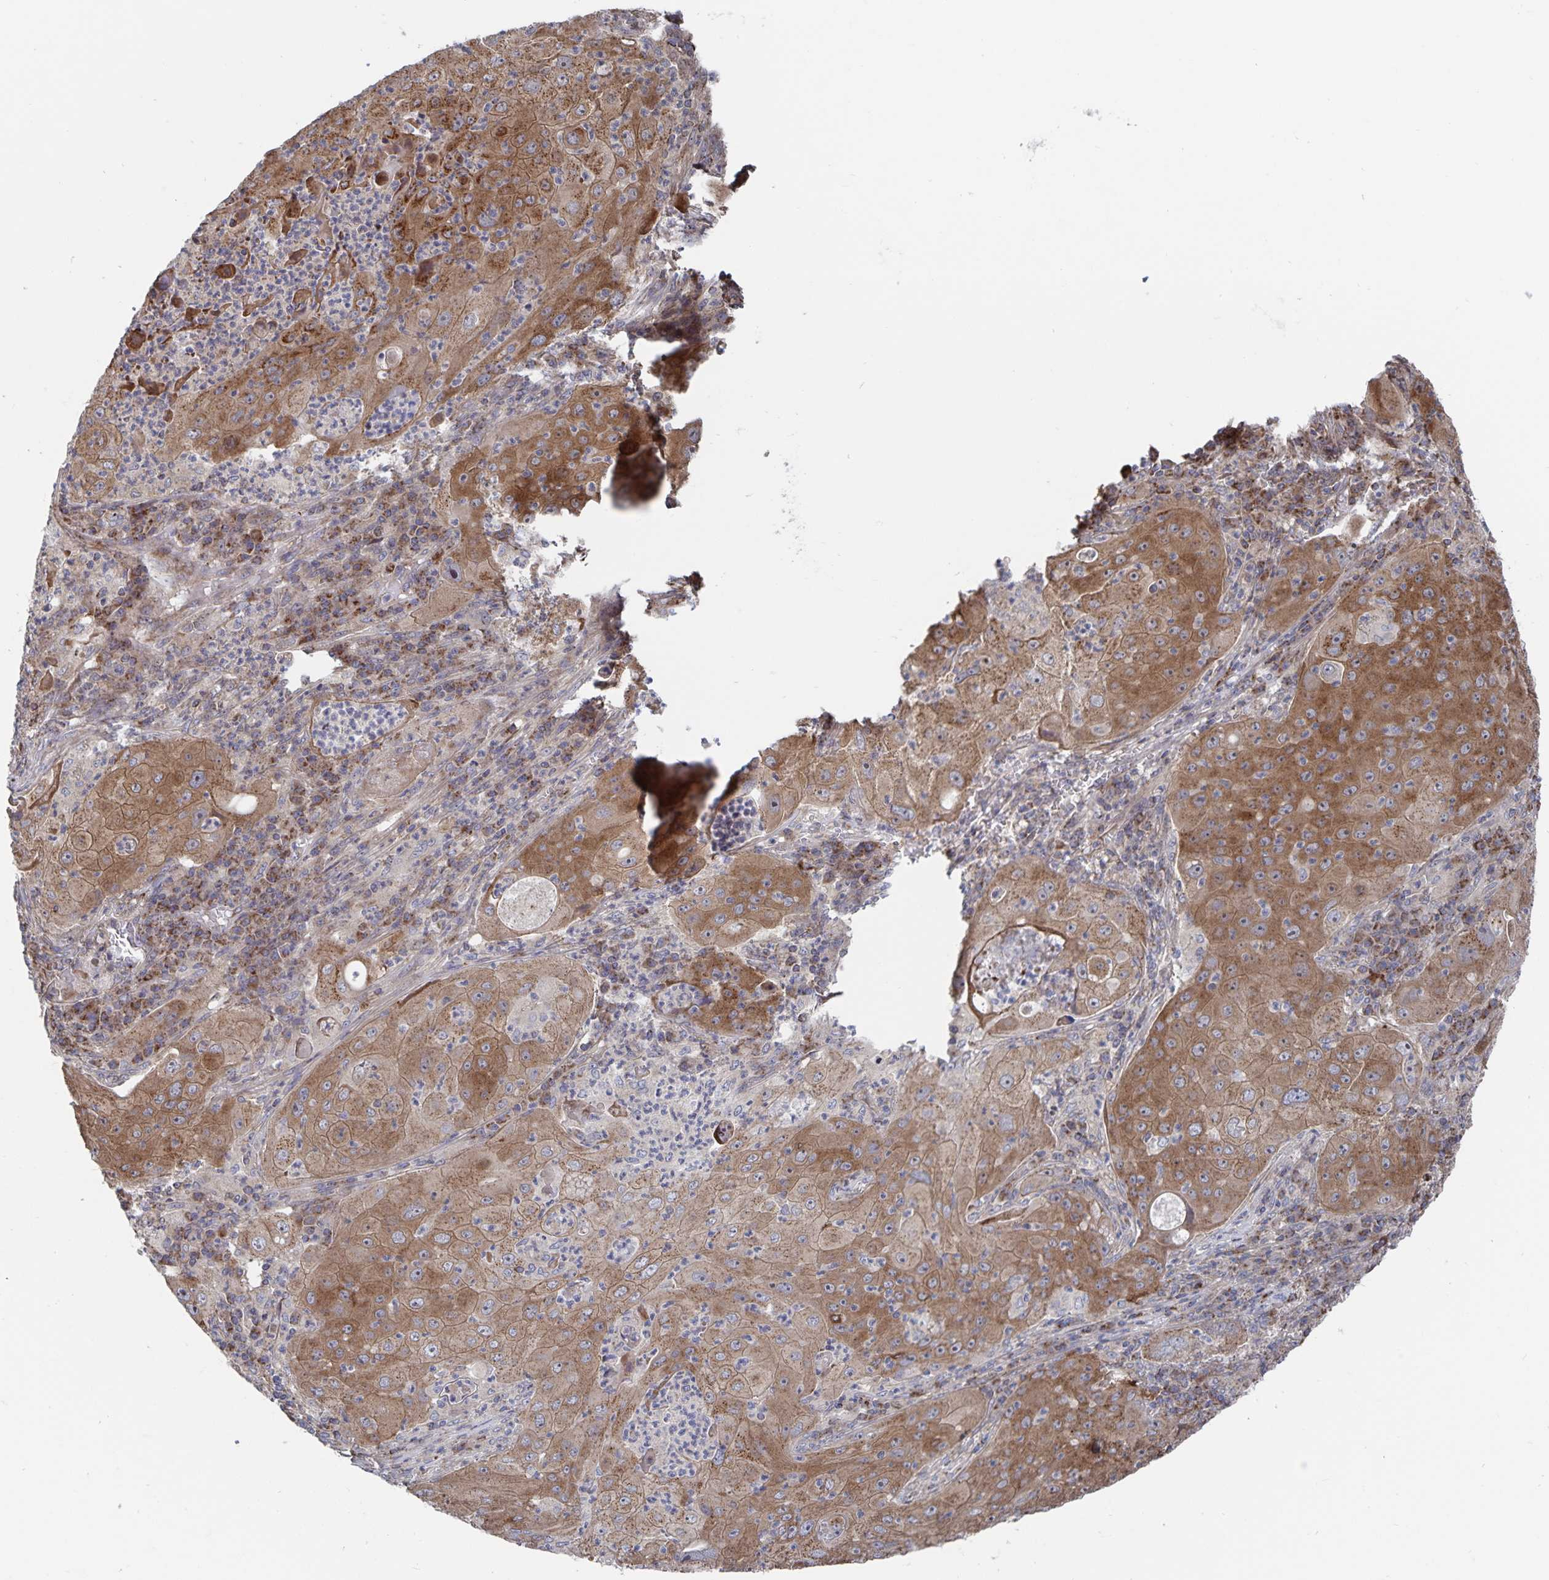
{"staining": {"intensity": "moderate", "quantity": ">75%", "location": "cytoplasmic/membranous"}, "tissue": "lung cancer", "cell_type": "Tumor cells", "image_type": "cancer", "snomed": [{"axis": "morphology", "description": "Squamous cell carcinoma, NOS"}, {"axis": "topography", "description": "Lung"}], "caption": "Brown immunohistochemical staining in lung squamous cell carcinoma exhibits moderate cytoplasmic/membranous expression in approximately >75% of tumor cells. (DAB (3,3'-diaminobenzidine) IHC, brown staining for protein, blue staining for nuclei).", "gene": "ACACA", "patient": {"sex": "female", "age": 59}}